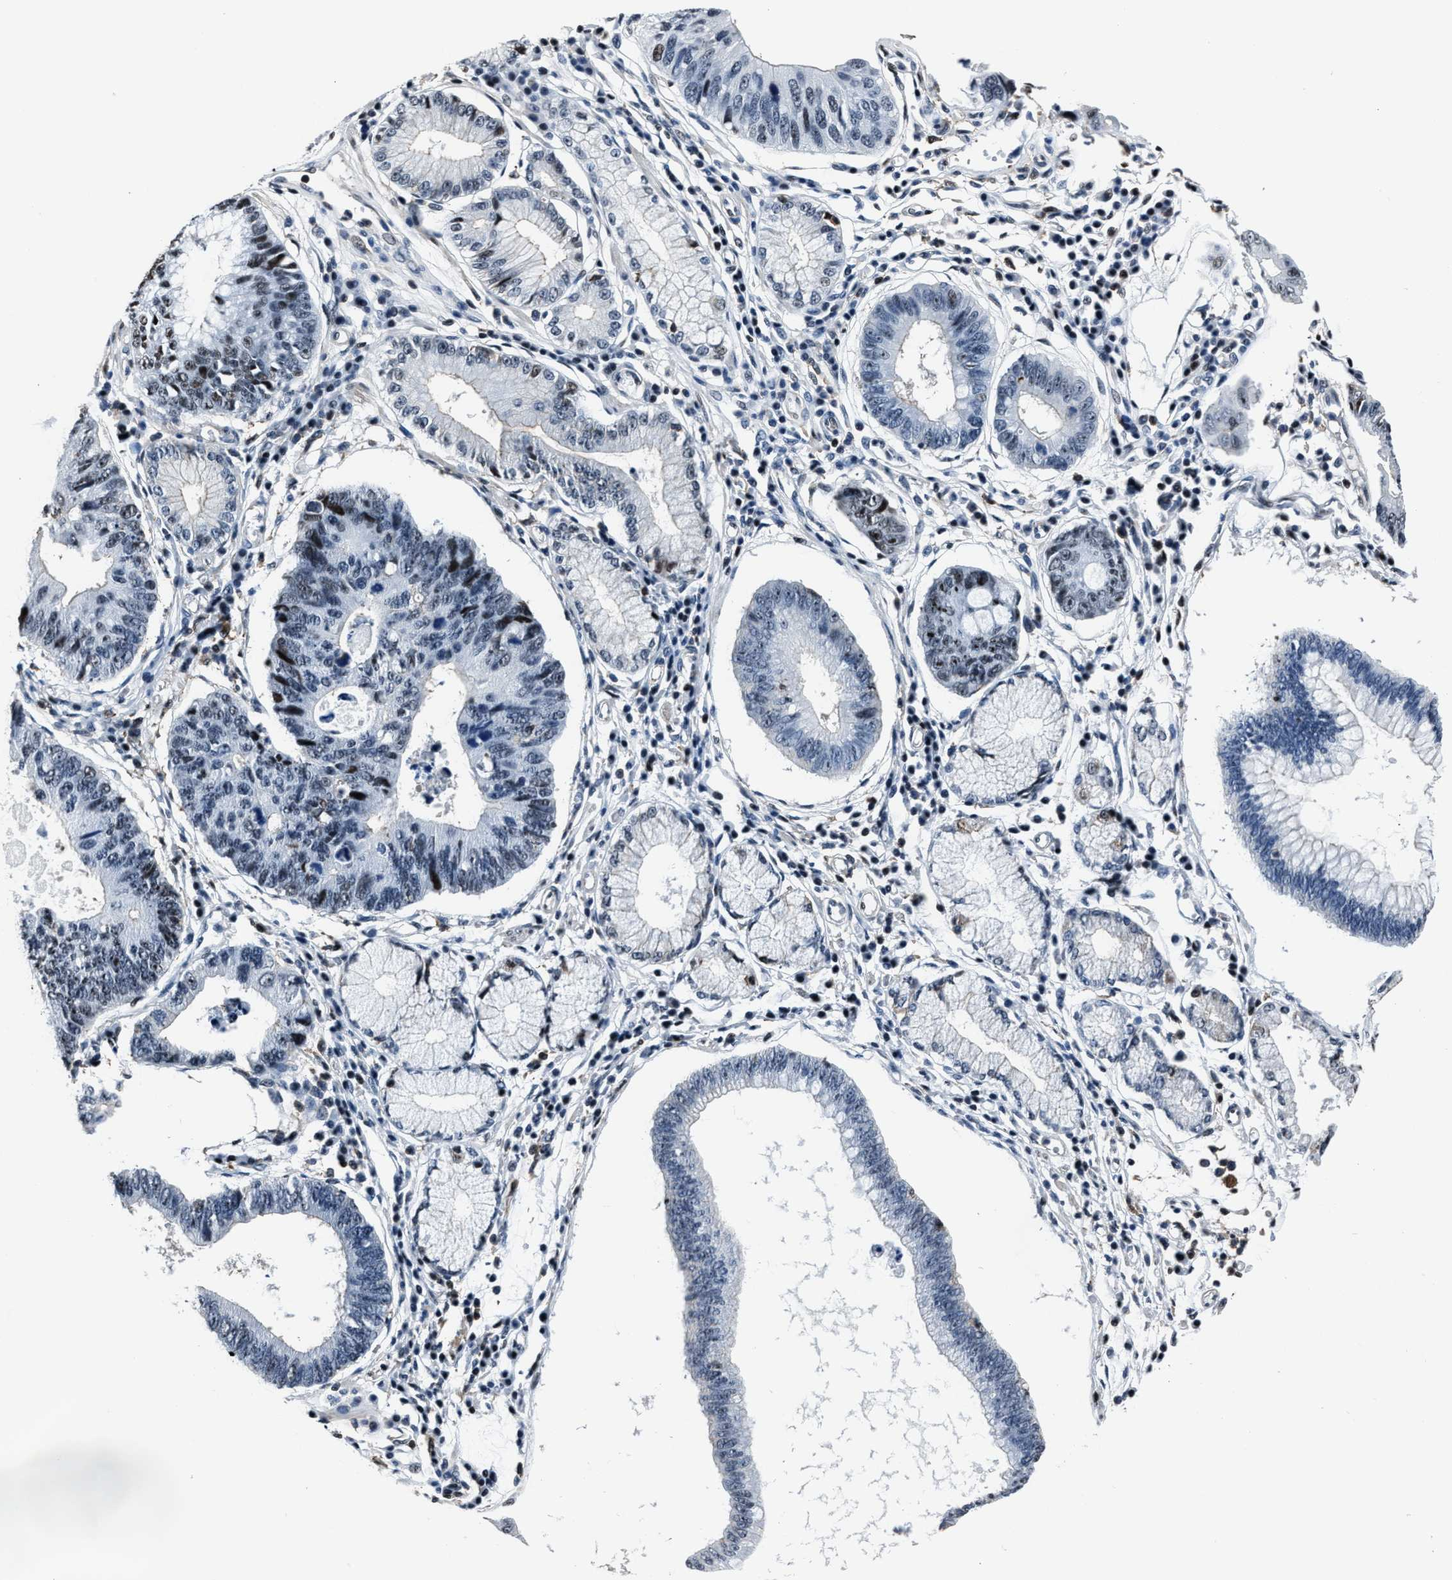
{"staining": {"intensity": "weak", "quantity": "25%-75%", "location": "nuclear"}, "tissue": "stomach cancer", "cell_type": "Tumor cells", "image_type": "cancer", "snomed": [{"axis": "morphology", "description": "Adenocarcinoma, NOS"}, {"axis": "topography", "description": "Stomach"}], "caption": "This is an image of immunohistochemistry (IHC) staining of stomach cancer, which shows weak positivity in the nuclear of tumor cells.", "gene": "PPIE", "patient": {"sex": "male", "age": 59}}